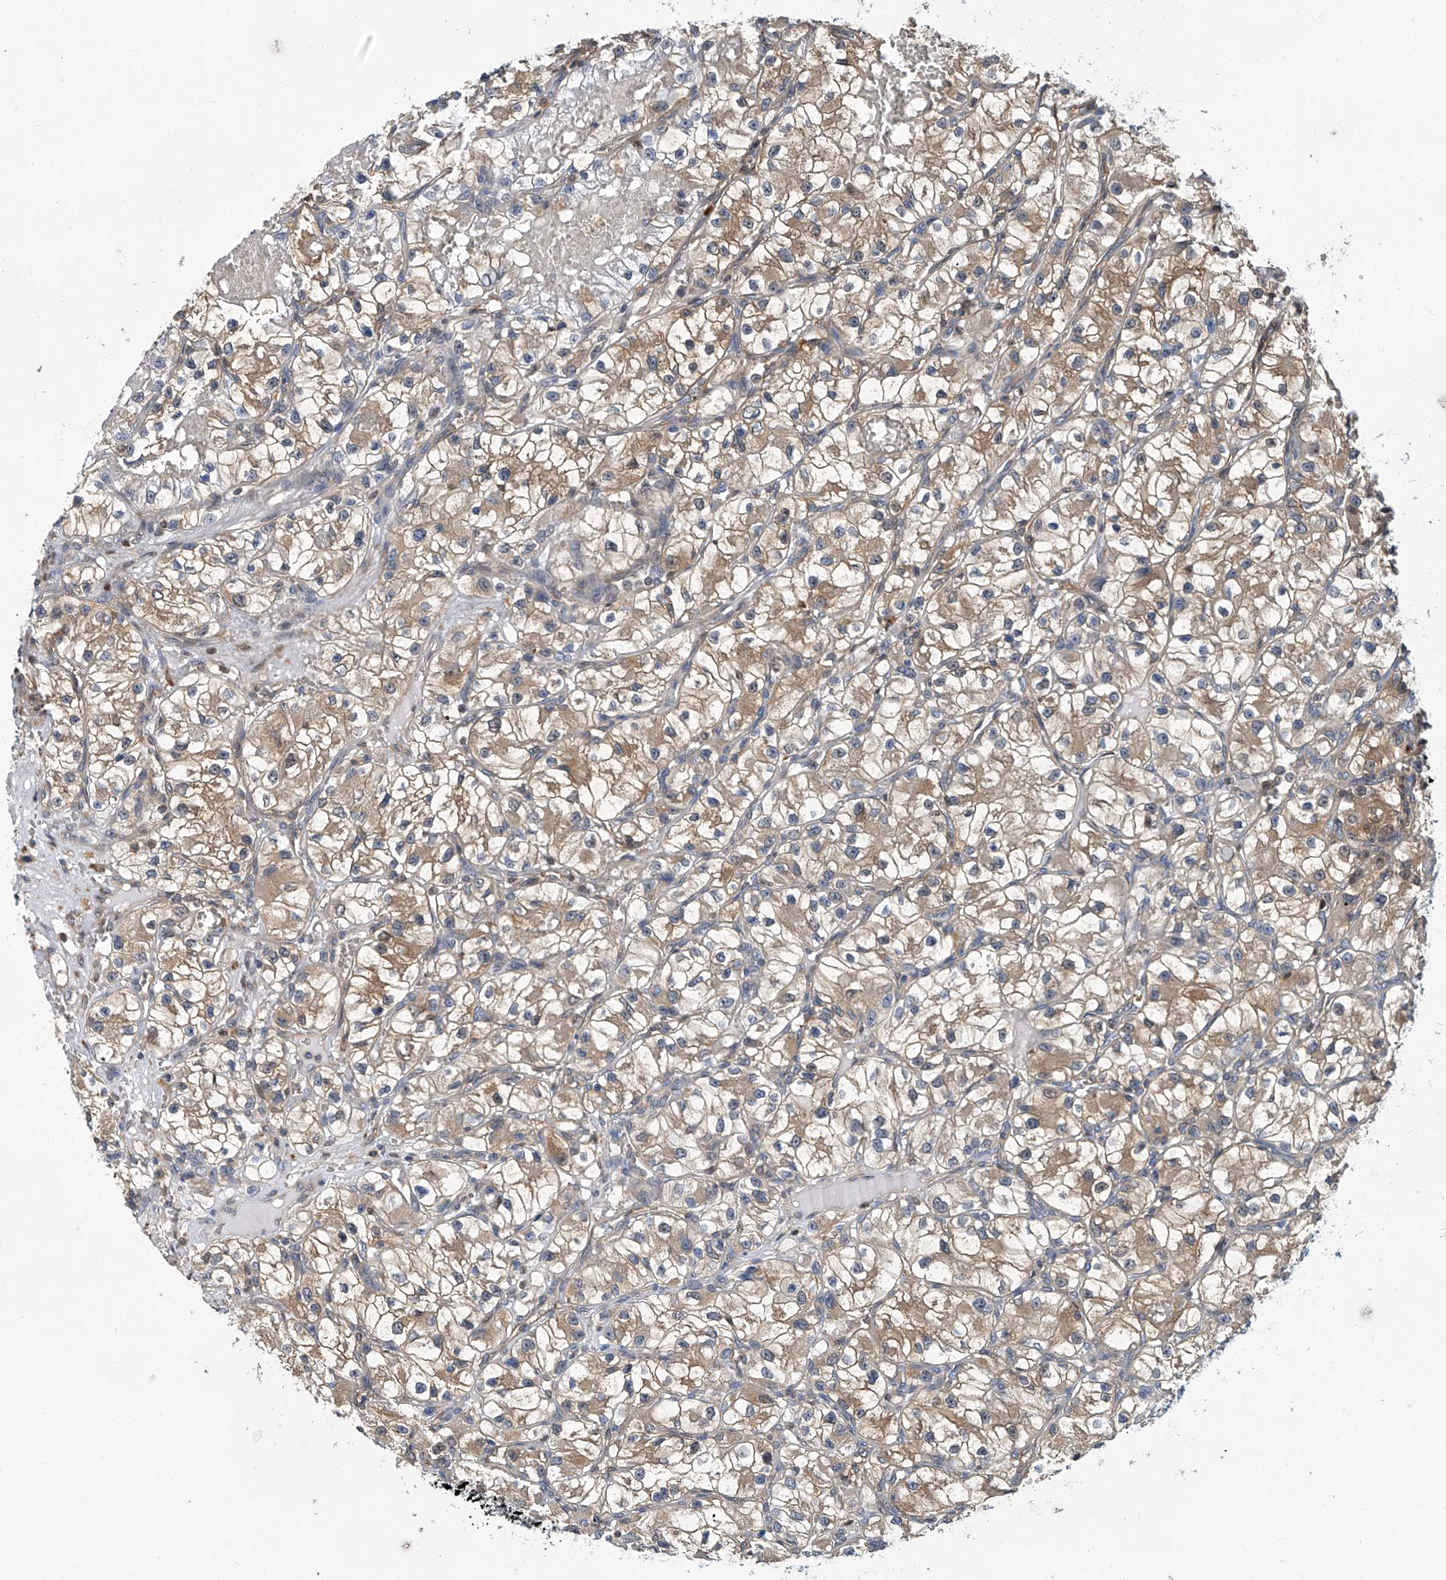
{"staining": {"intensity": "moderate", "quantity": ">75%", "location": "cytoplasmic/membranous"}, "tissue": "renal cancer", "cell_type": "Tumor cells", "image_type": "cancer", "snomed": [{"axis": "morphology", "description": "Adenocarcinoma, NOS"}, {"axis": "topography", "description": "Kidney"}], "caption": "This photomicrograph exhibits immunohistochemistry staining of human renal cancer (adenocarcinoma), with medium moderate cytoplasmic/membranous positivity in about >75% of tumor cells.", "gene": "PSMB10", "patient": {"sex": "female", "age": 57}}